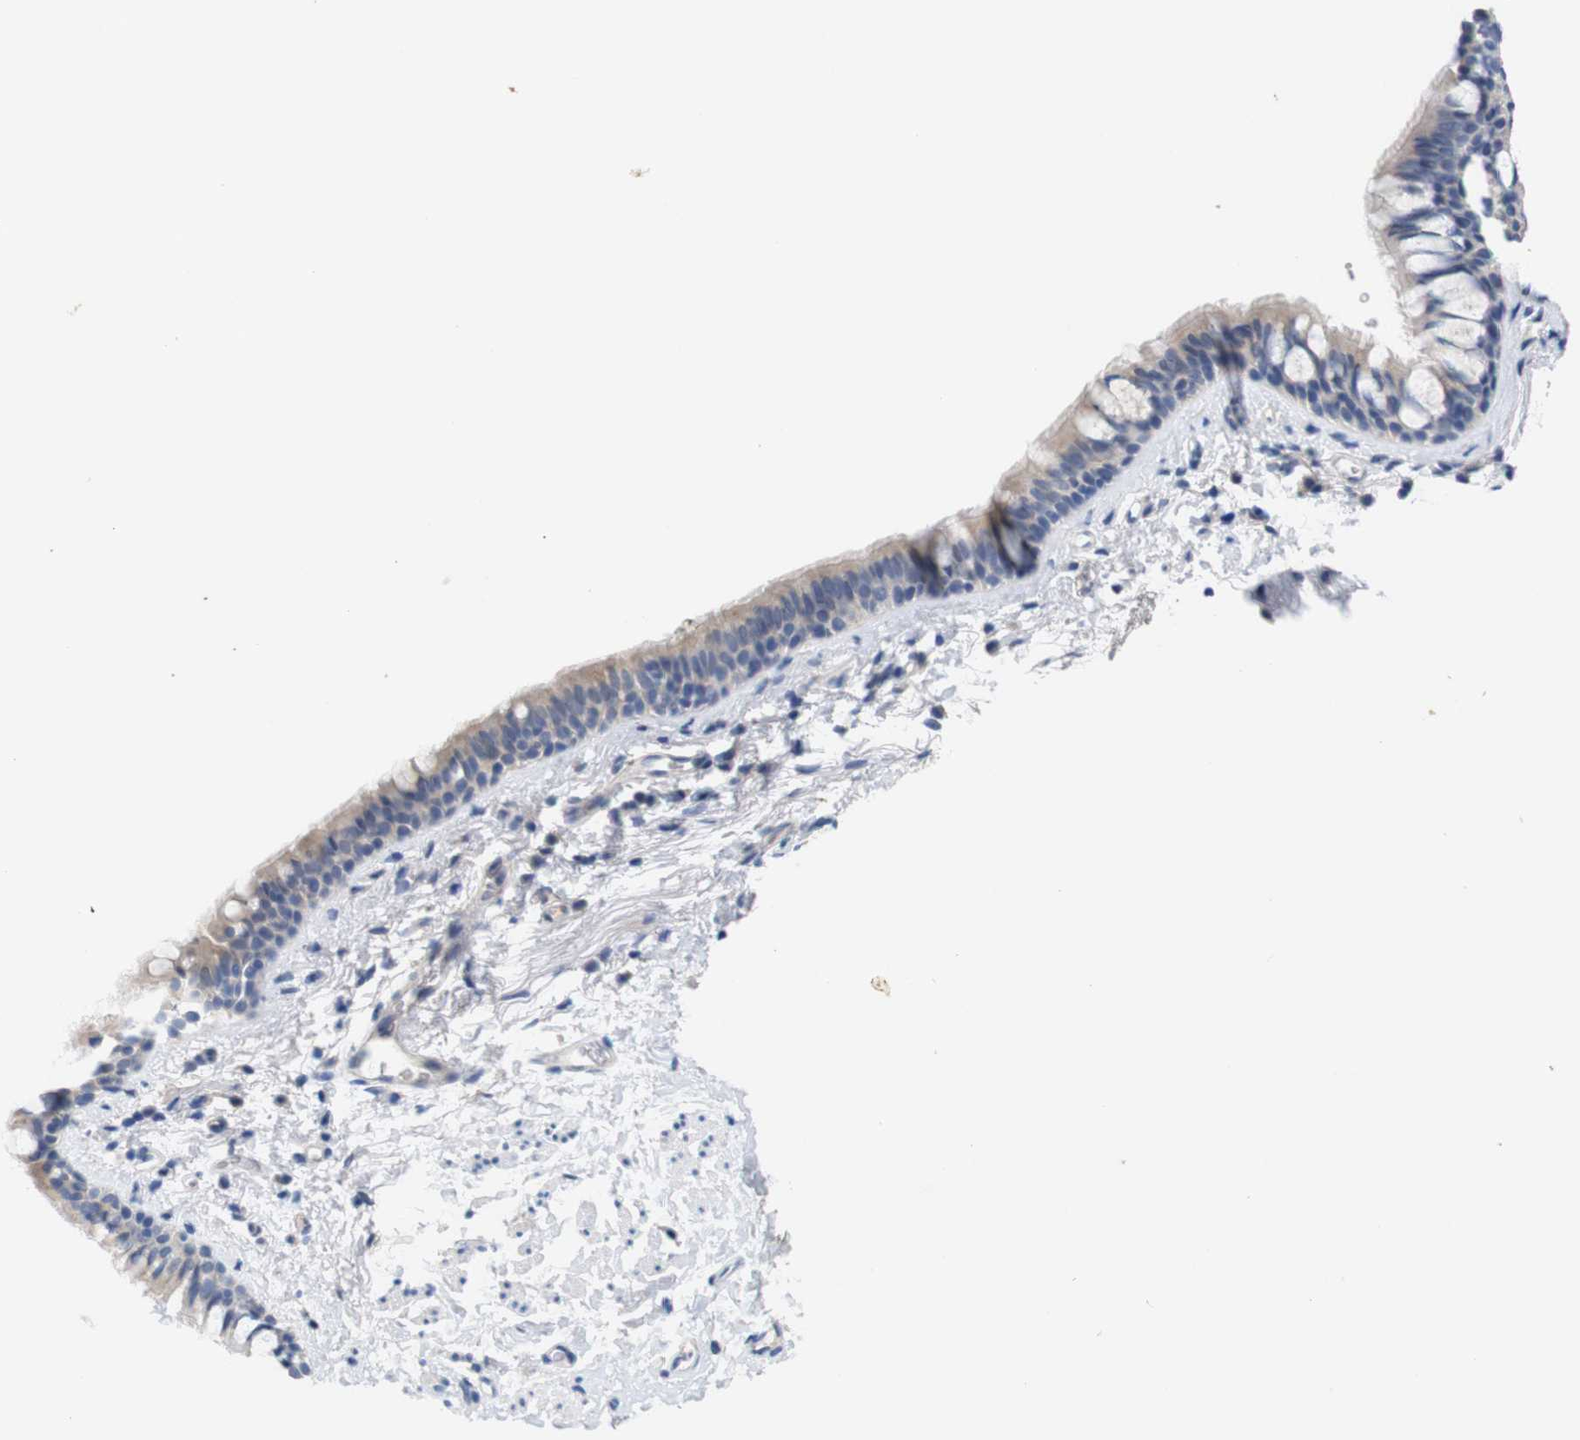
{"staining": {"intensity": "weak", "quantity": ">75%", "location": "cytoplasmic/membranous"}, "tissue": "bronchus", "cell_type": "Respiratory epithelial cells", "image_type": "normal", "snomed": [{"axis": "morphology", "description": "Normal tissue, NOS"}, {"axis": "morphology", "description": "Malignant melanoma, Metastatic site"}, {"axis": "topography", "description": "Bronchus"}, {"axis": "topography", "description": "Lung"}], "caption": "This is a micrograph of immunohistochemistry staining of unremarkable bronchus, which shows weak positivity in the cytoplasmic/membranous of respiratory epithelial cells.", "gene": "ITGA5", "patient": {"sex": "male", "age": 64}}